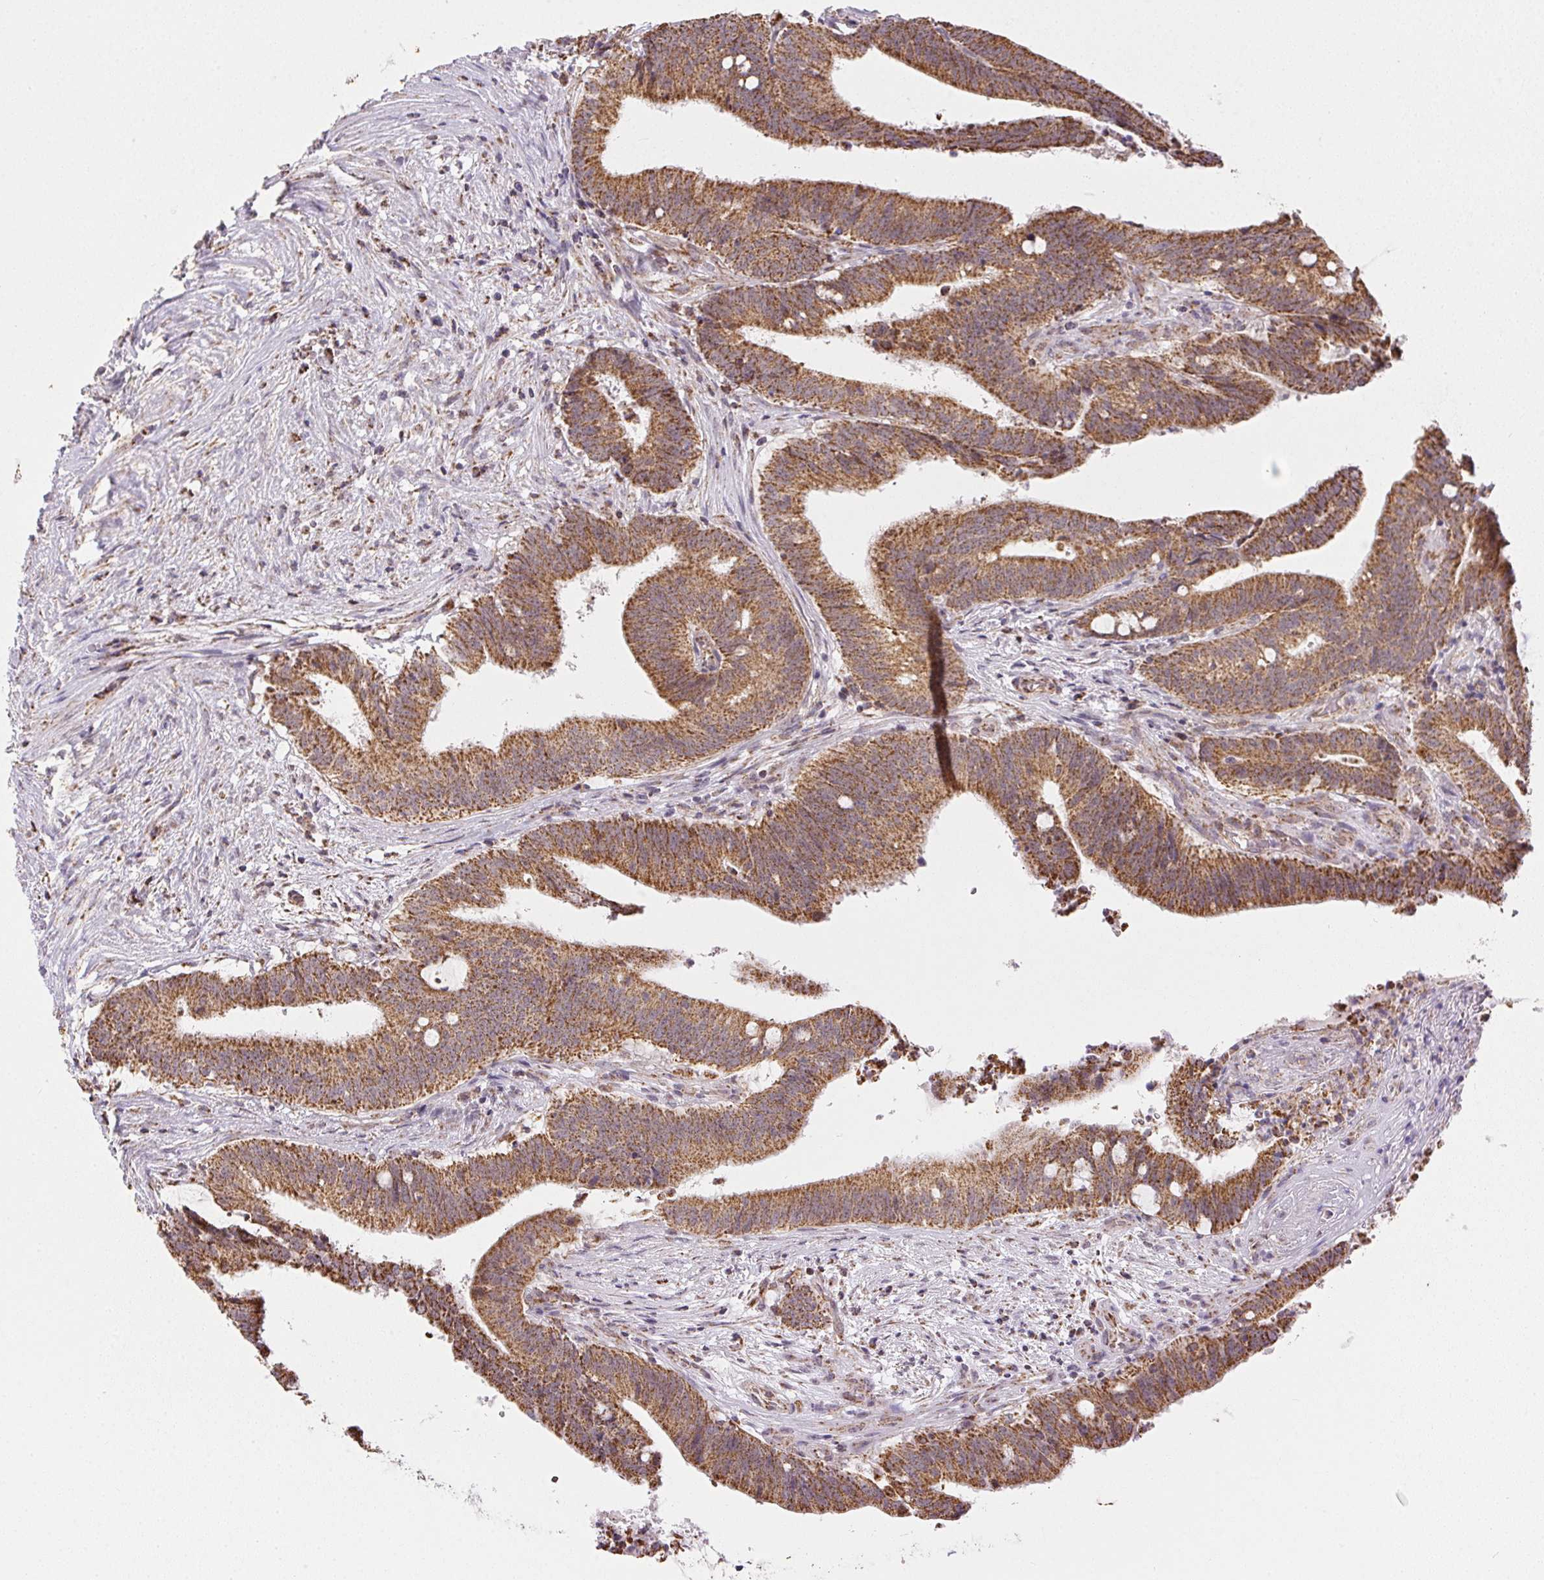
{"staining": {"intensity": "strong", "quantity": ">75%", "location": "cytoplasmic/membranous"}, "tissue": "colorectal cancer", "cell_type": "Tumor cells", "image_type": "cancer", "snomed": [{"axis": "morphology", "description": "Adenocarcinoma, NOS"}, {"axis": "topography", "description": "Colon"}], "caption": "This histopathology image reveals adenocarcinoma (colorectal) stained with IHC to label a protein in brown. The cytoplasmic/membranous of tumor cells show strong positivity for the protein. Nuclei are counter-stained blue.", "gene": "MAPK11", "patient": {"sex": "female", "age": 43}}